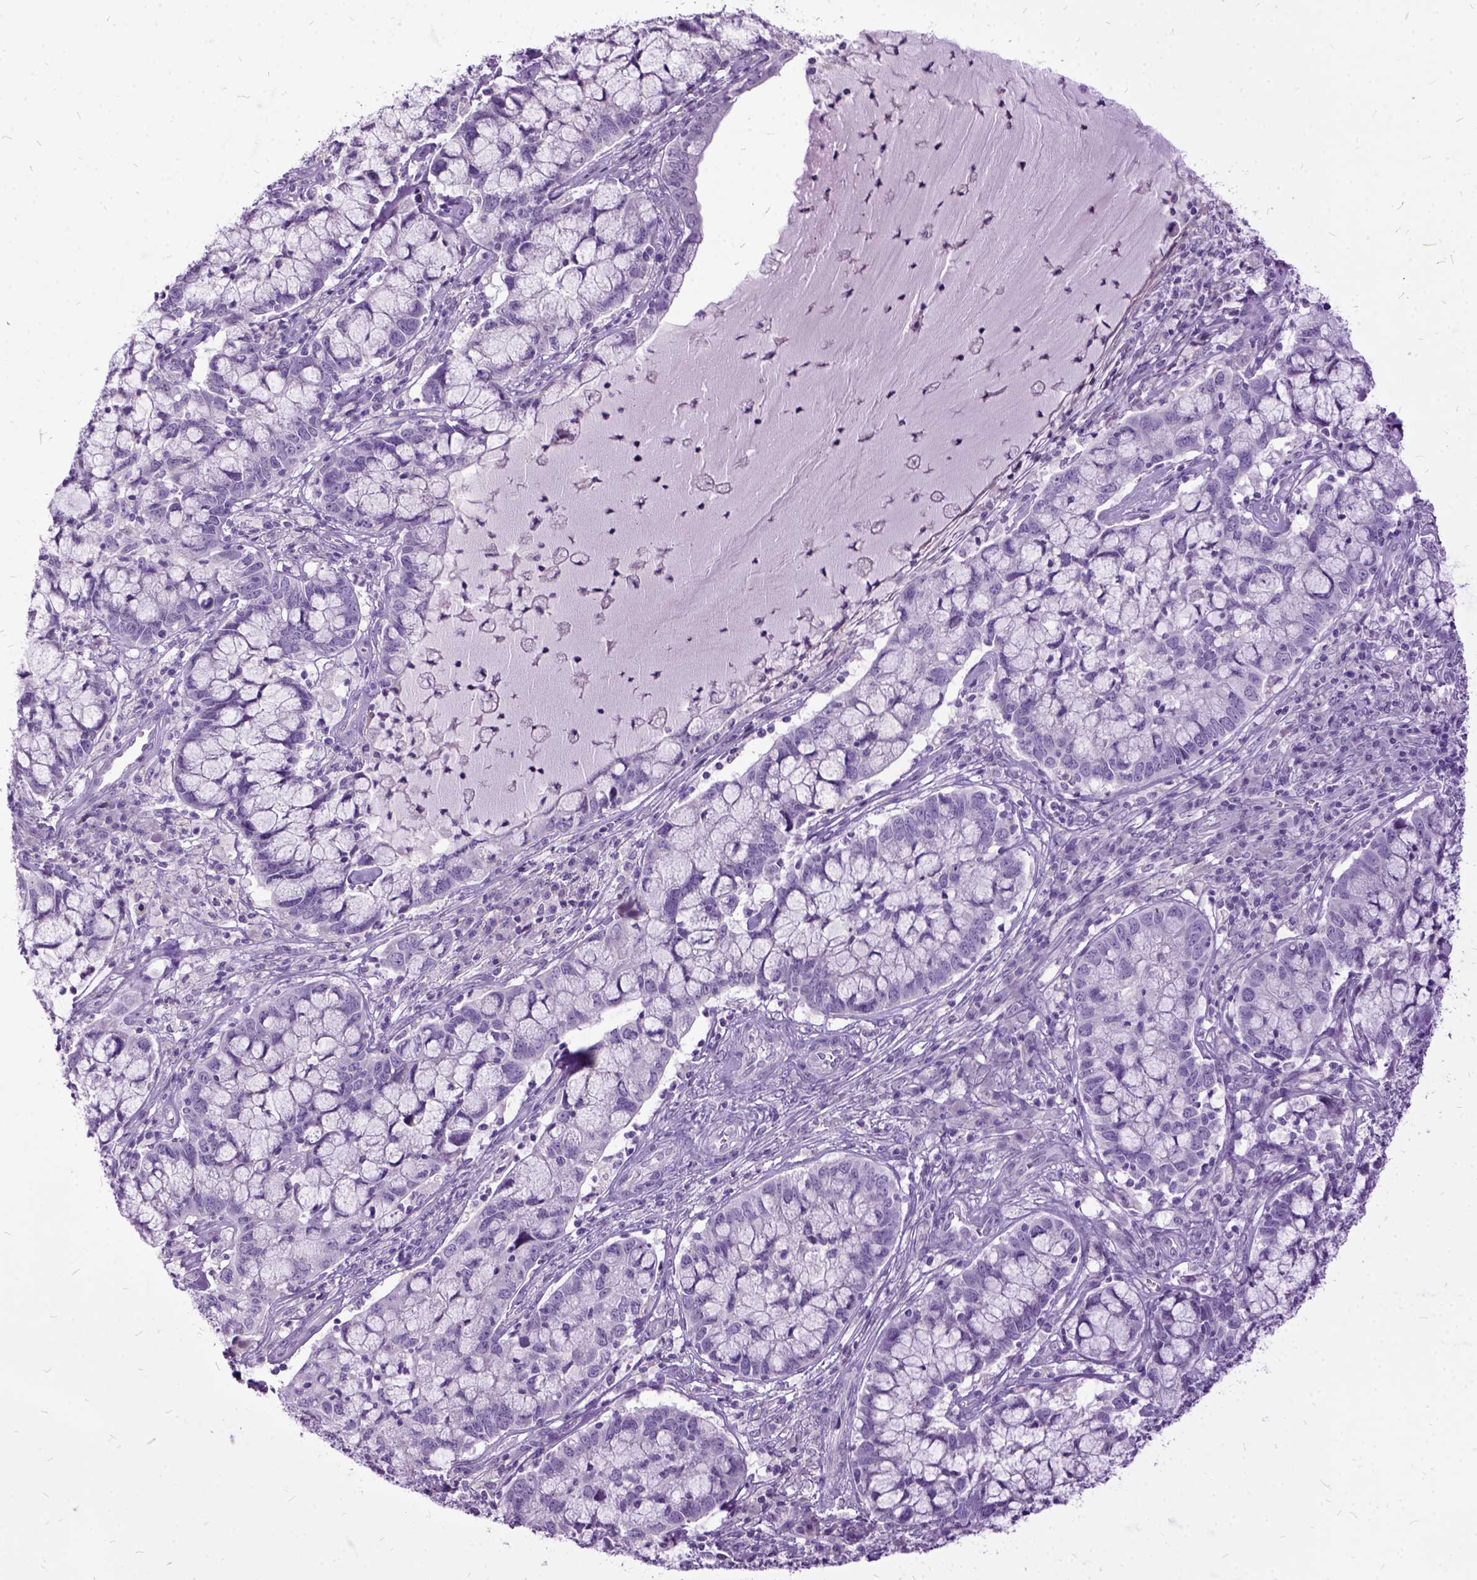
{"staining": {"intensity": "negative", "quantity": "none", "location": "none"}, "tissue": "cervical cancer", "cell_type": "Tumor cells", "image_type": "cancer", "snomed": [{"axis": "morphology", "description": "Adenocarcinoma, NOS"}, {"axis": "topography", "description": "Cervix"}], "caption": "The IHC micrograph has no significant expression in tumor cells of cervical adenocarcinoma tissue.", "gene": "MME", "patient": {"sex": "female", "age": 40}}